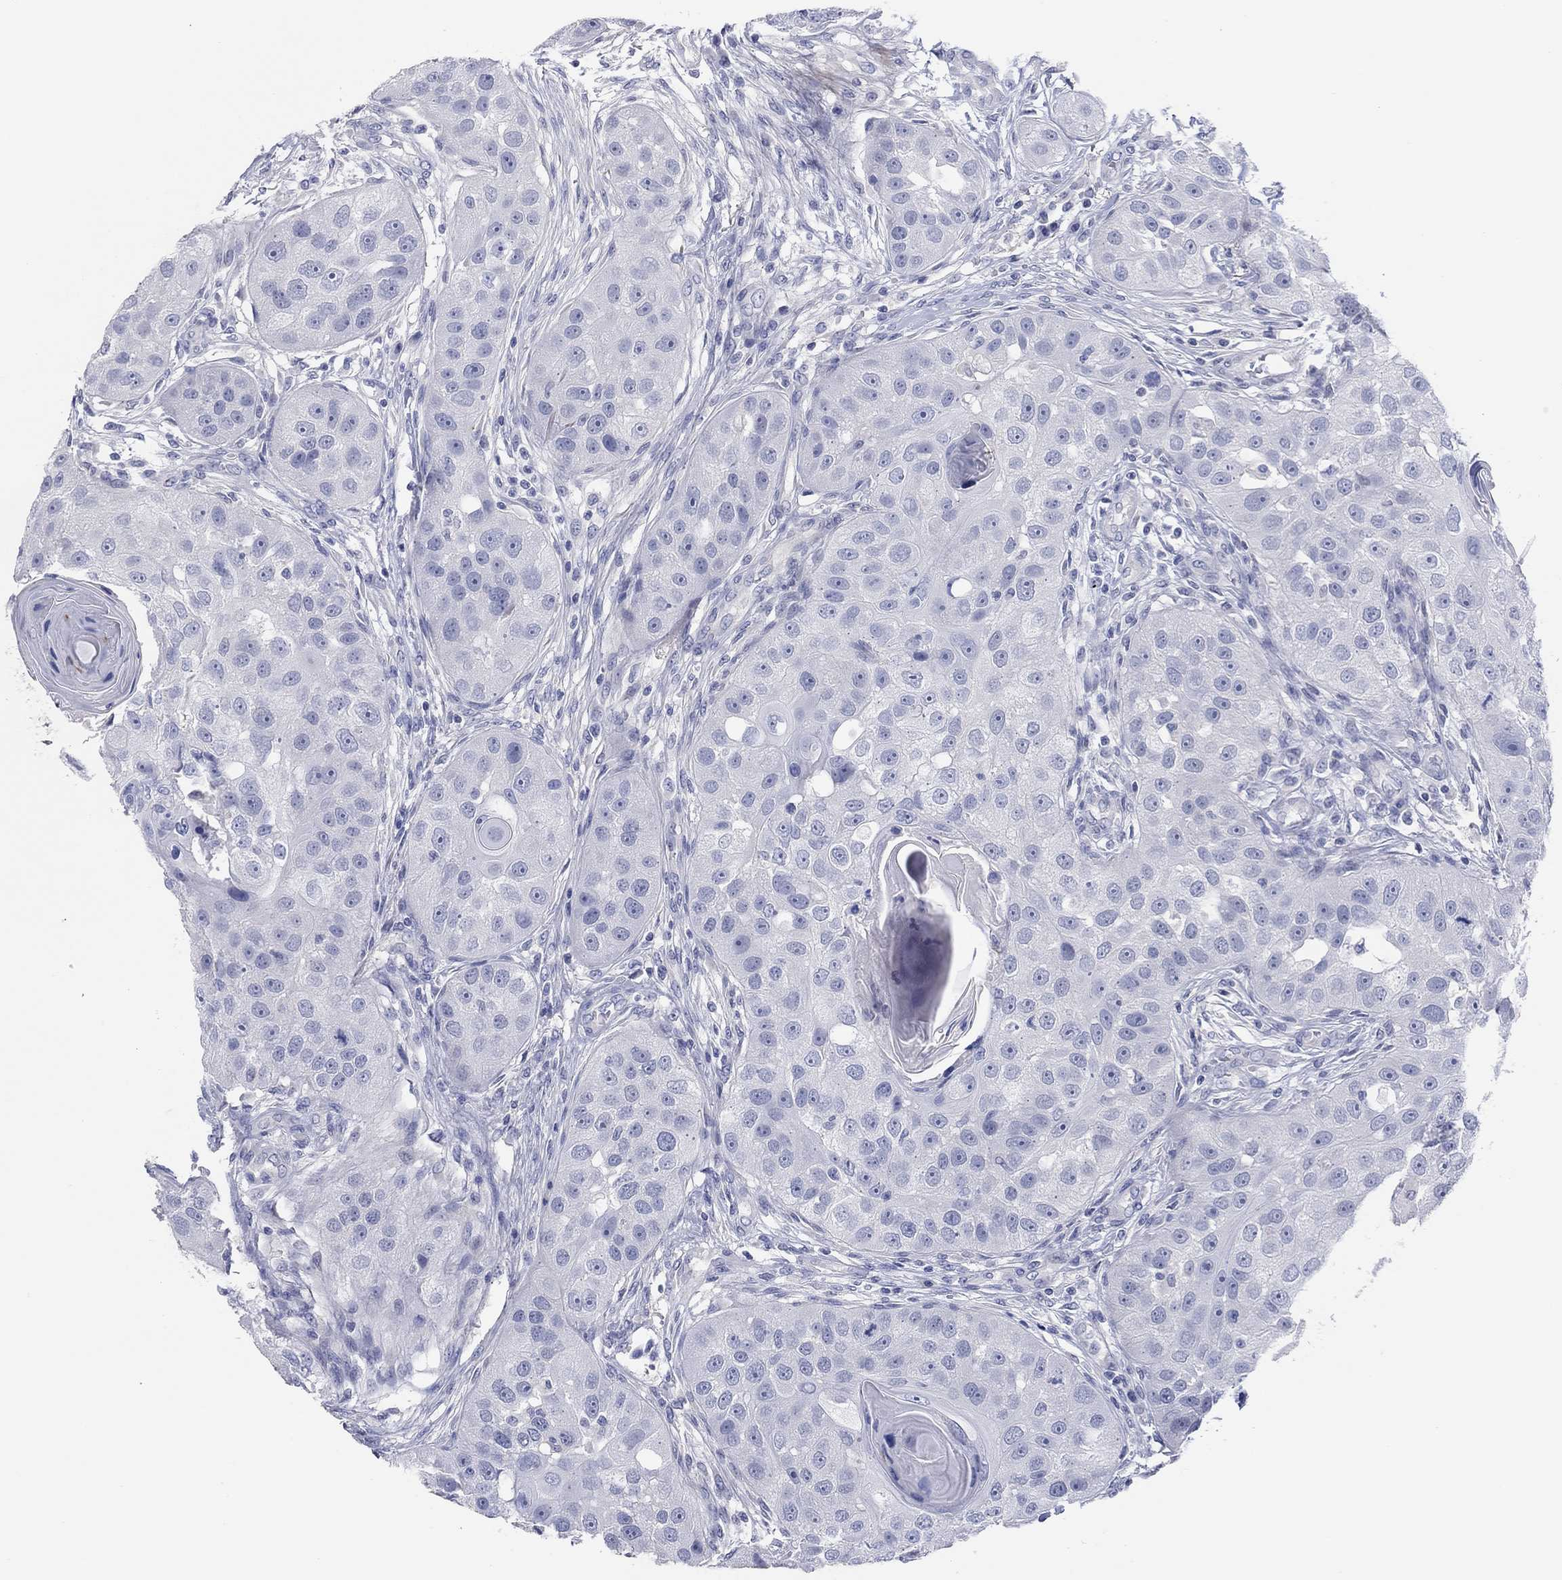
{"staining": {"intensity": "negative", "quantity": "none", "location": "none"}, "tissue": "head and neck cancer", "cell_type": "Tumor cells", "image_type": "cancer", "snomed": [{"axis": "morphology", "description": "Normal tissue, NOS"}, {"axis": "morphology", "description": "Squamous cell carcinoma, NOS"}, {"axis": "topography", "description": "Skeletal muscle"}, {"axis": "topography", "description": "Head-Neck"}], "caption": "Immunohistochemical staining of head and neck cancer (squamous cell carcinoma) exhibits no significant positivity in tumor cells.", "gene": "CPNE6", "patient": {"sex": "male", "age": 51}}